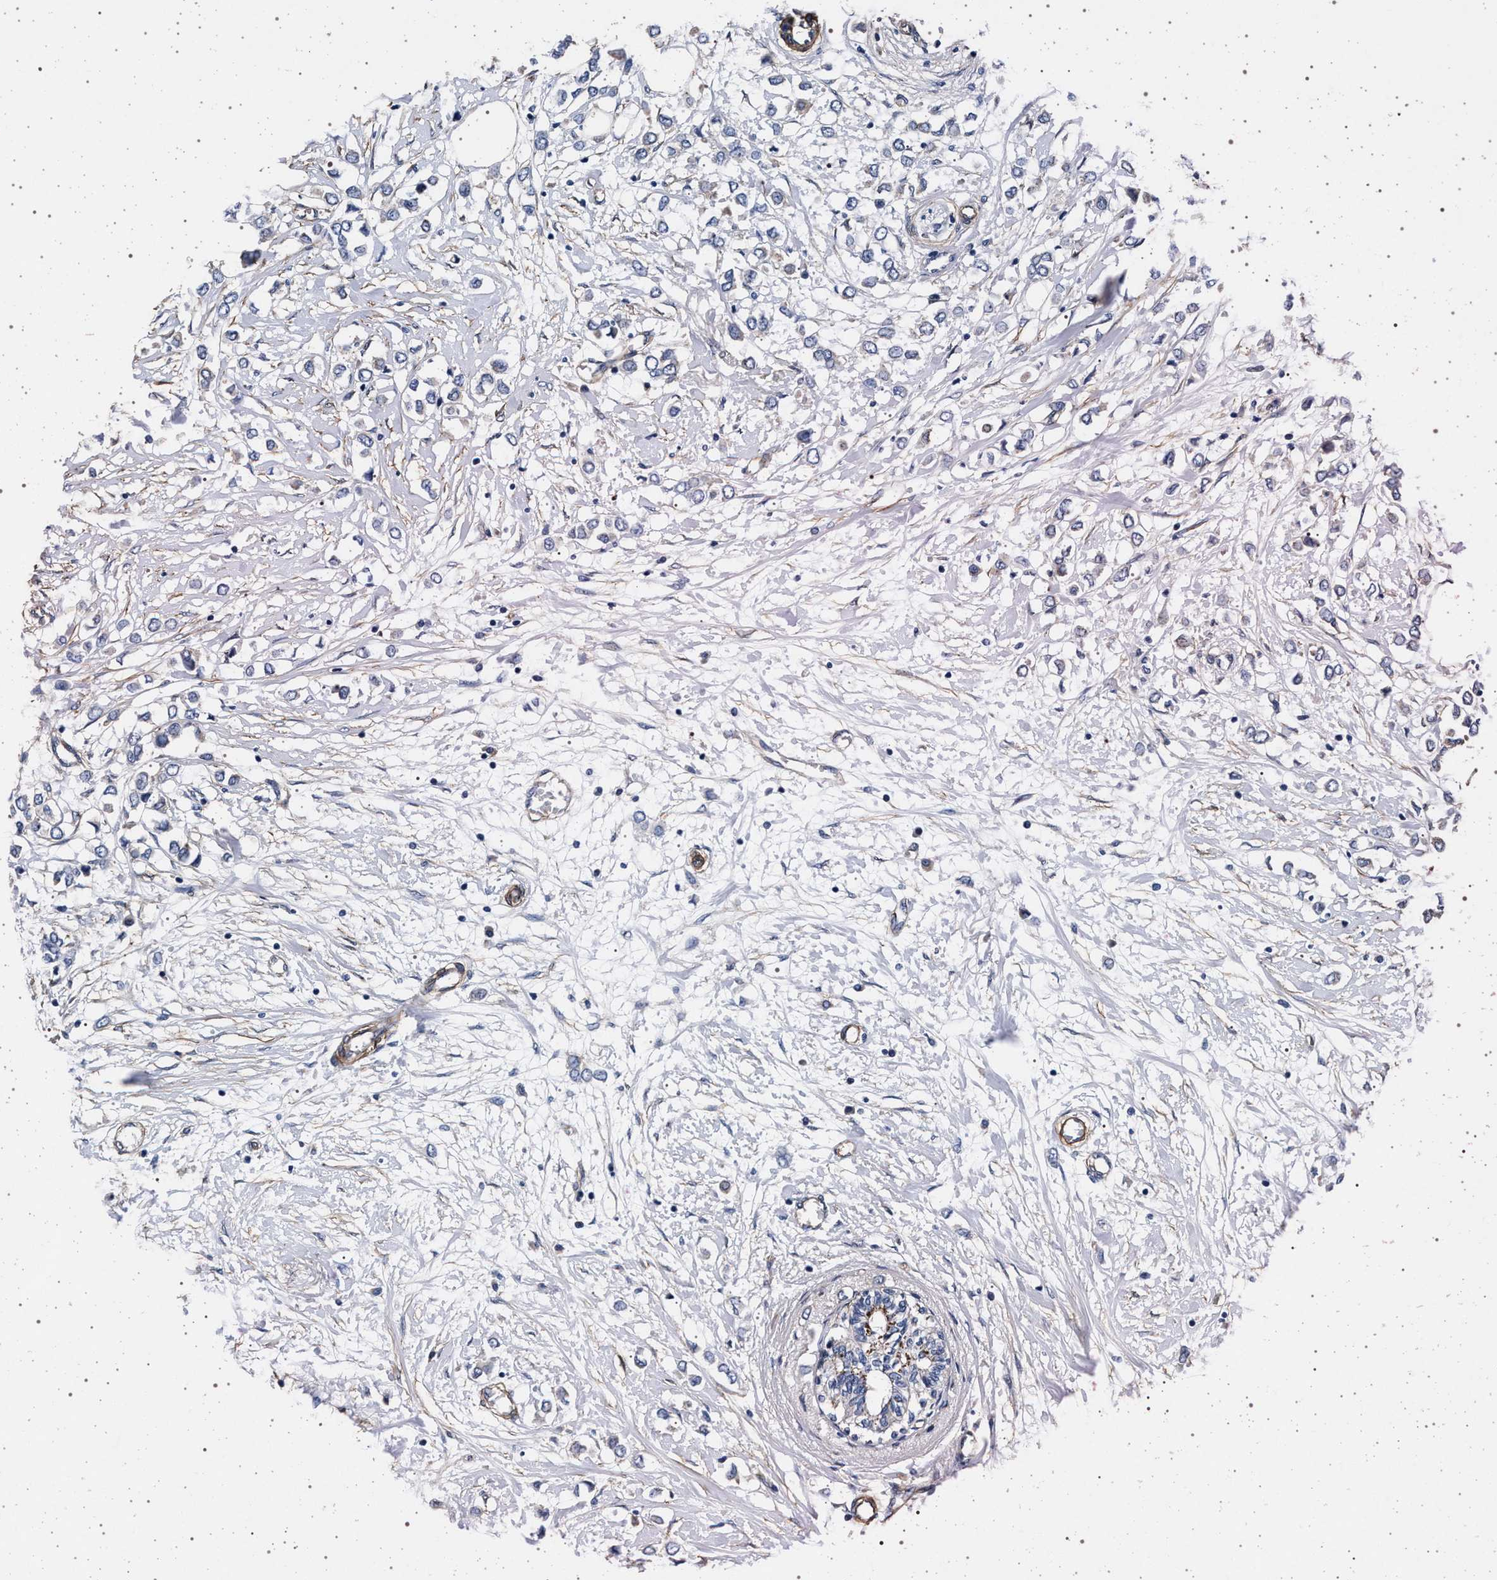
{"staining": {"intensity": "negative", "quantity": "none", "location": "none"}, "tissue": "breast cancer", "cell_type": "Tumor cells", "image_type": "cancer", "snomed": [{"axis": "morphology", "description": "Lobular carcinoma"}, {"axis": "topography", "description": "Breast"}], "caption": "IHC of breast lobular carcinoma demonstrates no expression in tumor cells.", "gene": "KCNK6", "patient": {"sex": "female", "age": 51}}